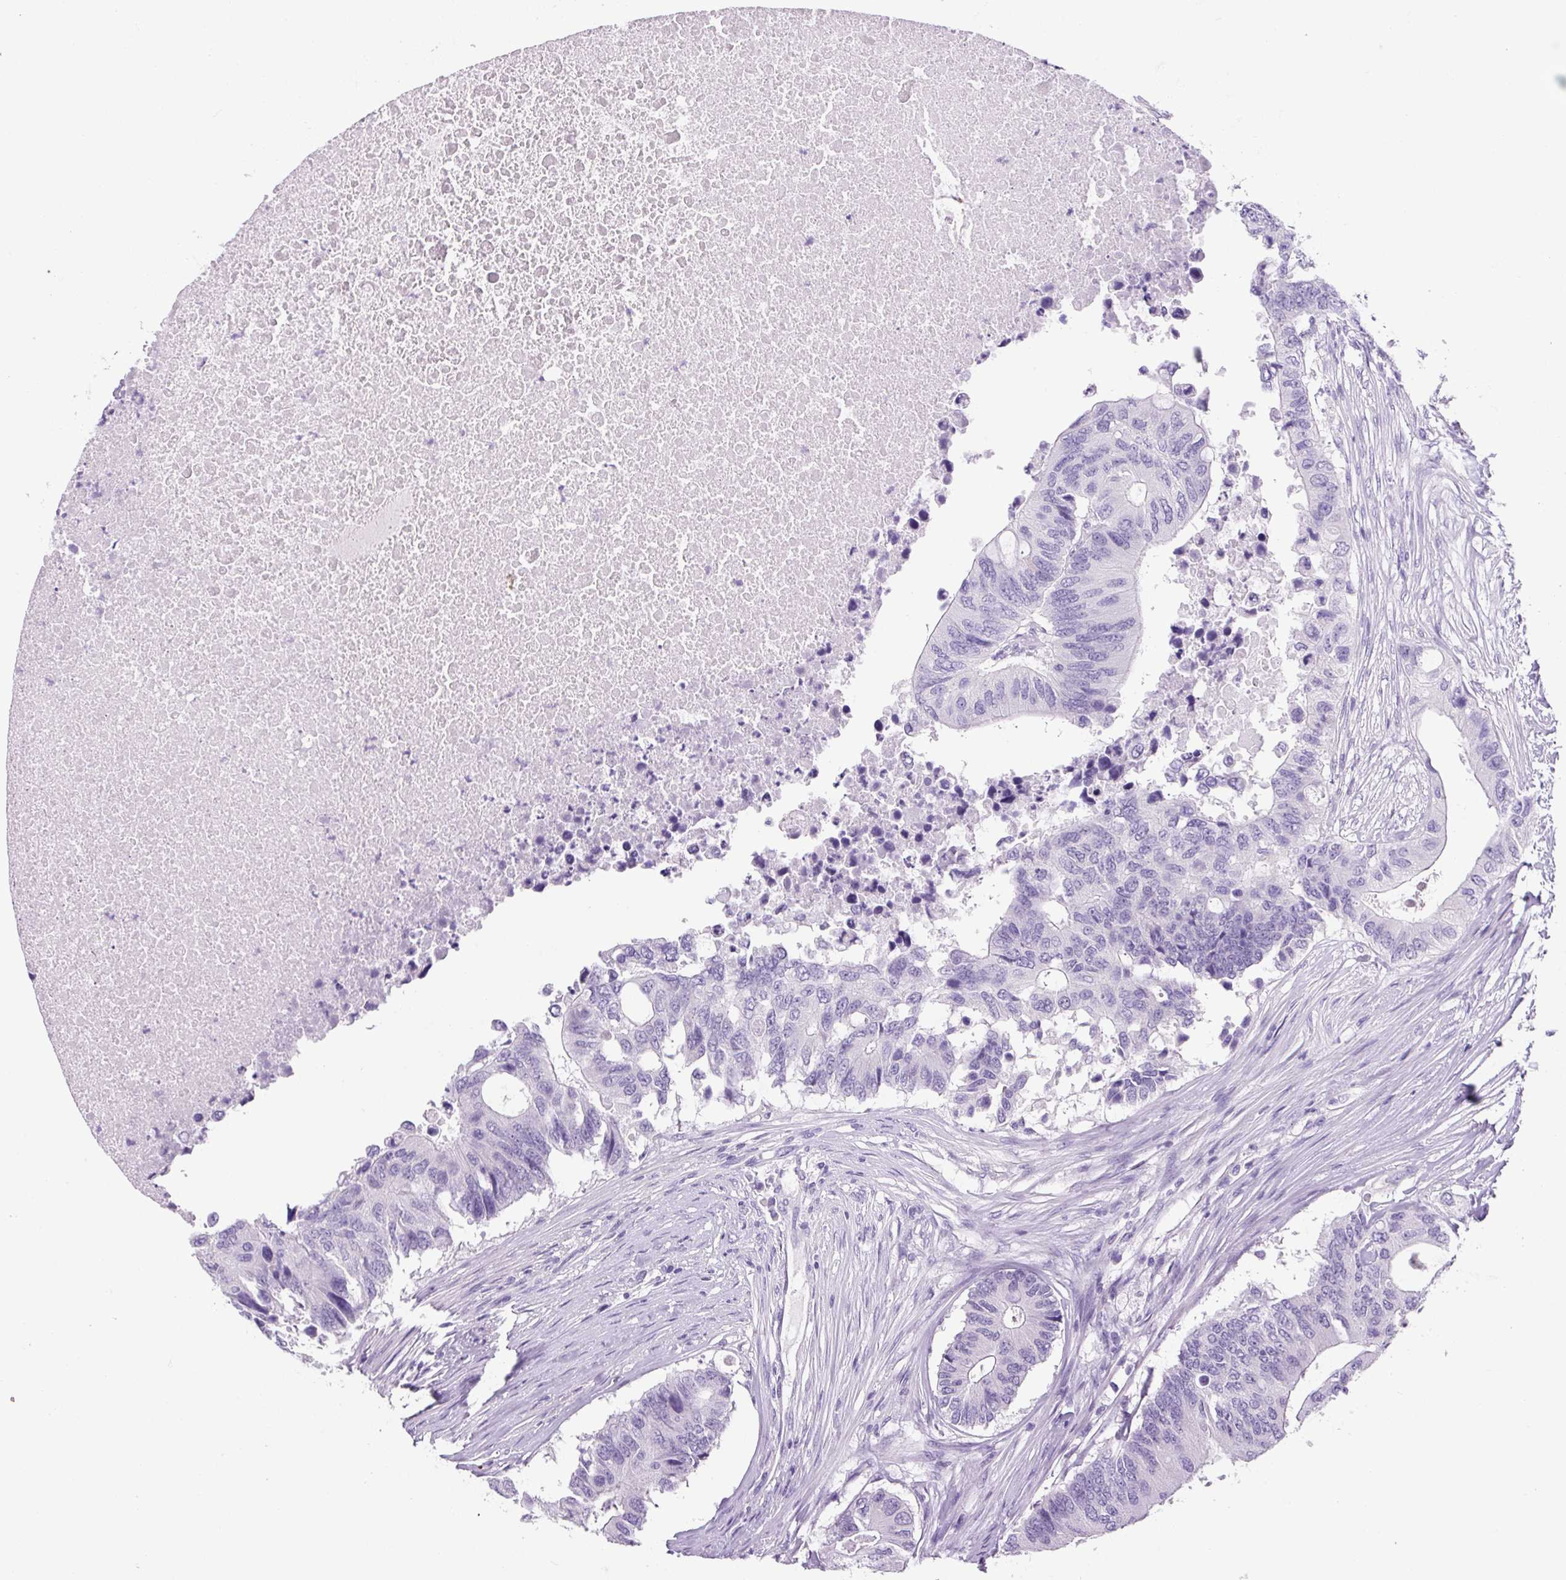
{"staining": {"intensity": "negative", "quantity": "none", "location": "none"}, "tissue": "colorectal cancer", "cell_type": "Tumor cells", "image_type": "cancer", "snomed": [{"axis": "morphology", "description": "Adenocarcinoma, NOS"}, {"axis": "topography", "description": "Colon"}], "caption": "Tumor cells show no significant protein staining in adenocarcinoma (colorectal). (DAB (3,3'-diaminobenzidine) immunohistochemistry with hematoxylin counter stain).", "gene": "CHGA", "patient": {"sex": "male", "age": 71}}